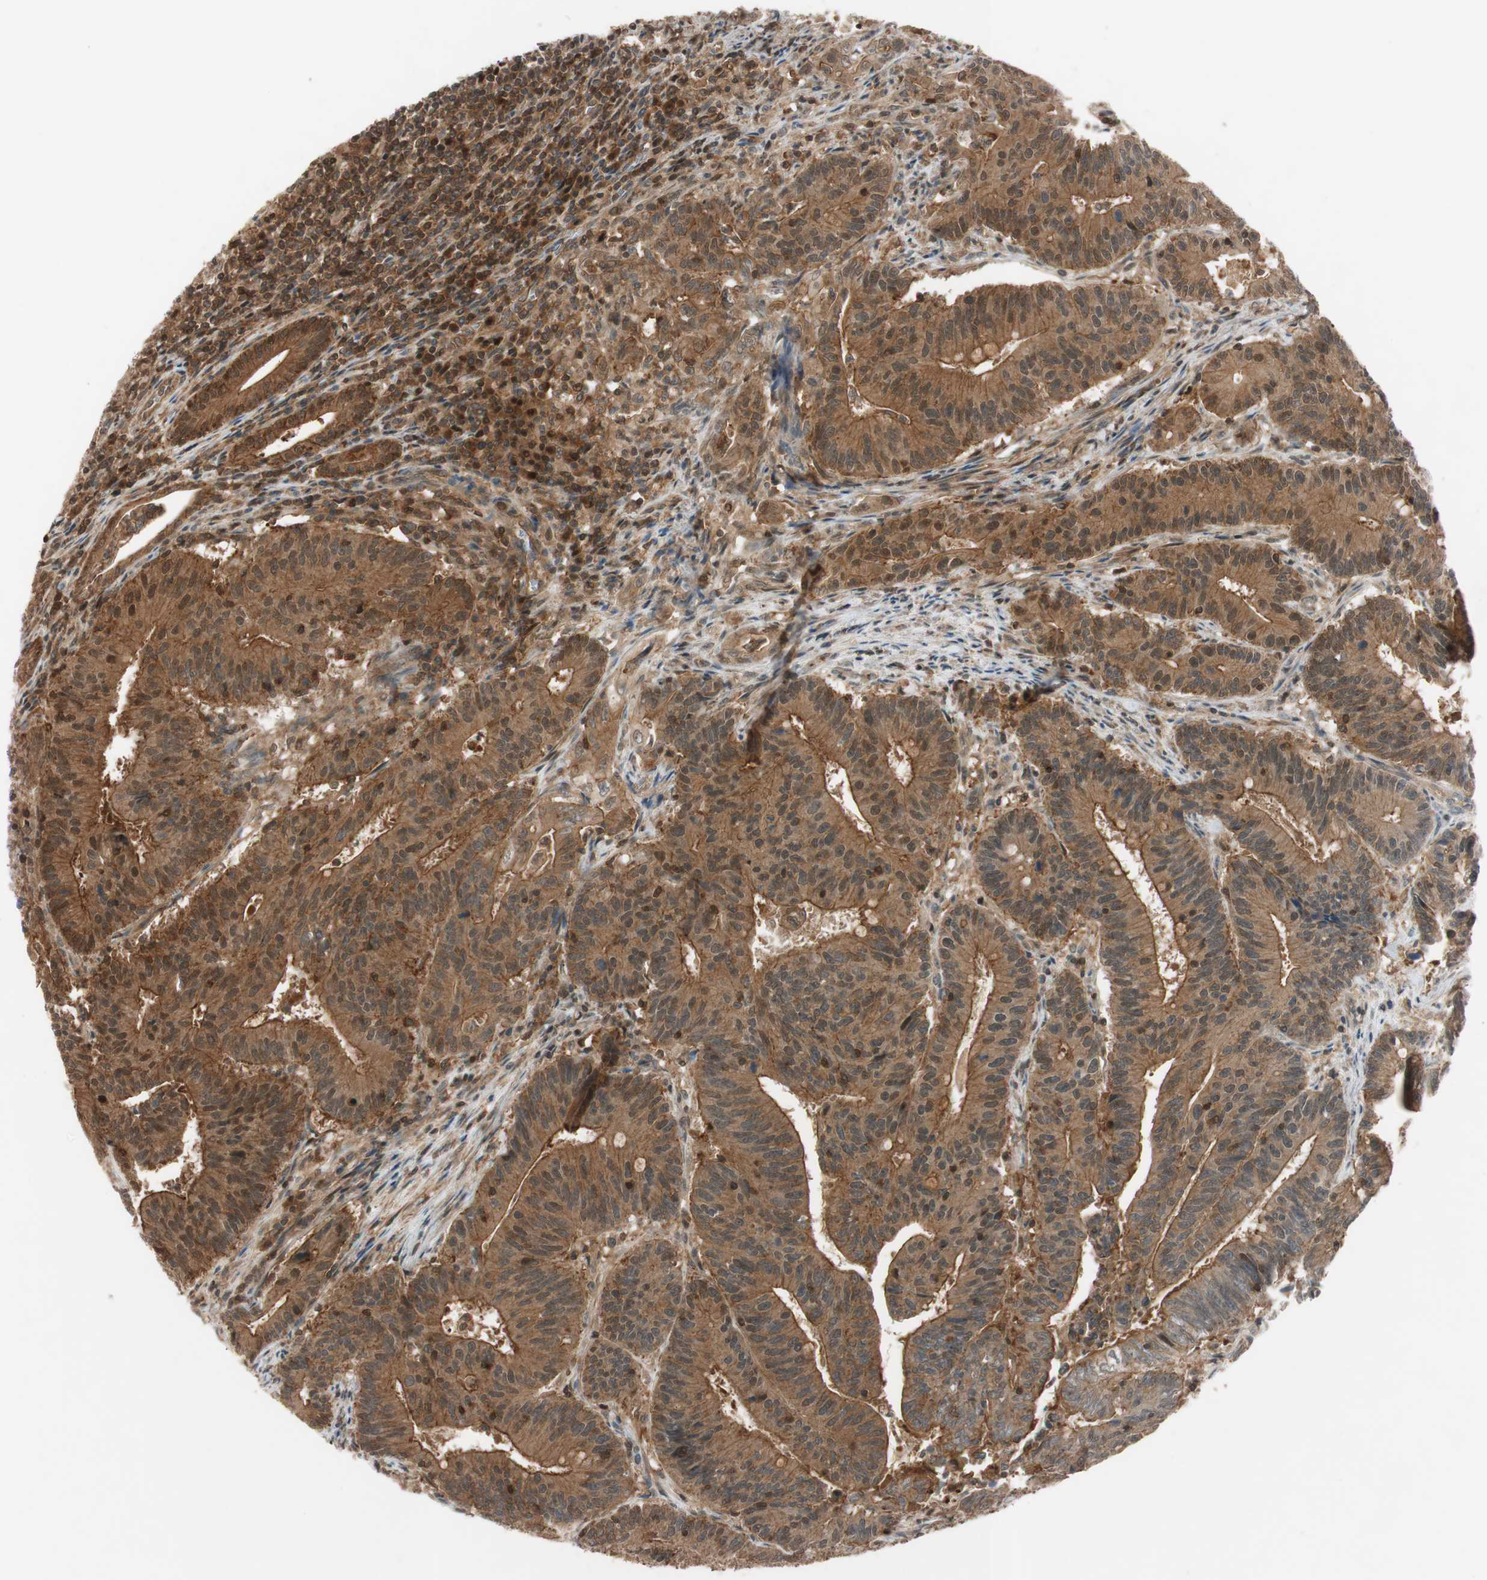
{"staining": {"intensity": "strong", "quantity": ">75%", "location": "cytoplasmic/membranous"}, "tissue": "colorectal cancer", "cell_type": "Tumor cells", "image_type": "cancer", "snomed": [{"axis": "morphology", "description": "Adenocarcinoma, NOS"}, {"axis": "topography", "description": "Colon"}], "caption": "There is high levels of strong cytoplasmic/membranous expression in tumor cells of adenocarcinoma (colorectal), as demonstrated by immunohistochemical staining (brown color).", "gene": "EPHA8", "patient": {"sex": "male", "age": 45}}